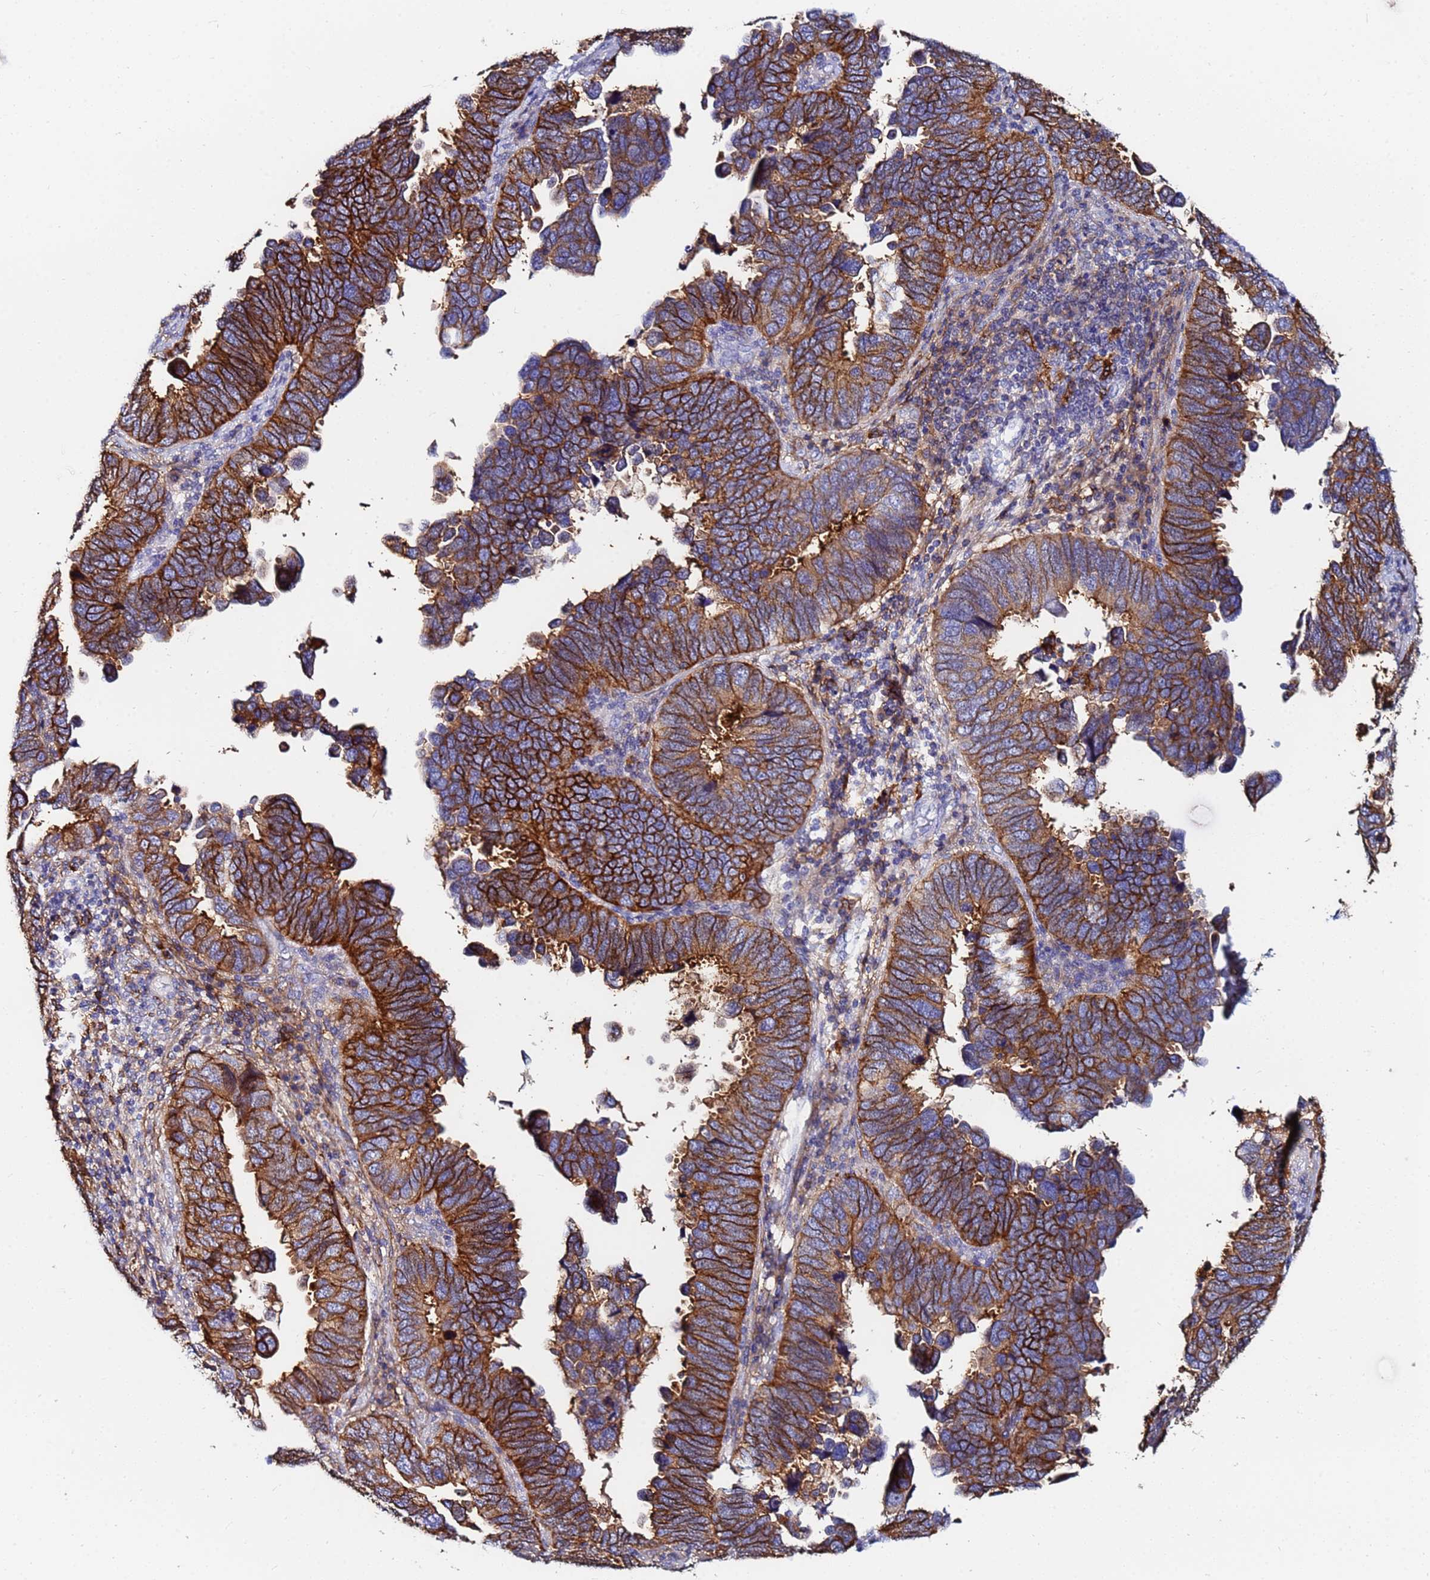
{"staining": {"intensity": "strong", "quantity": ">75%", "location": "cytoplasmic/membranous"}, "tissue": "endometrial cancer", "cell_type": "Tumor cells", "image_type": "cancer", "snomed": [{"axis": "morphology", "description": "Adenocarcinoma, NOS"}, {"axis": "topography", "description": "Endometrium"}], "caption": "The immunohistochemical stain highlights strong cytoplasmic/membranous expression in tumor cells of endometrial cancer tissue.", "gene": "BASP1", "patient": {"sex": "female", "age": 79}}